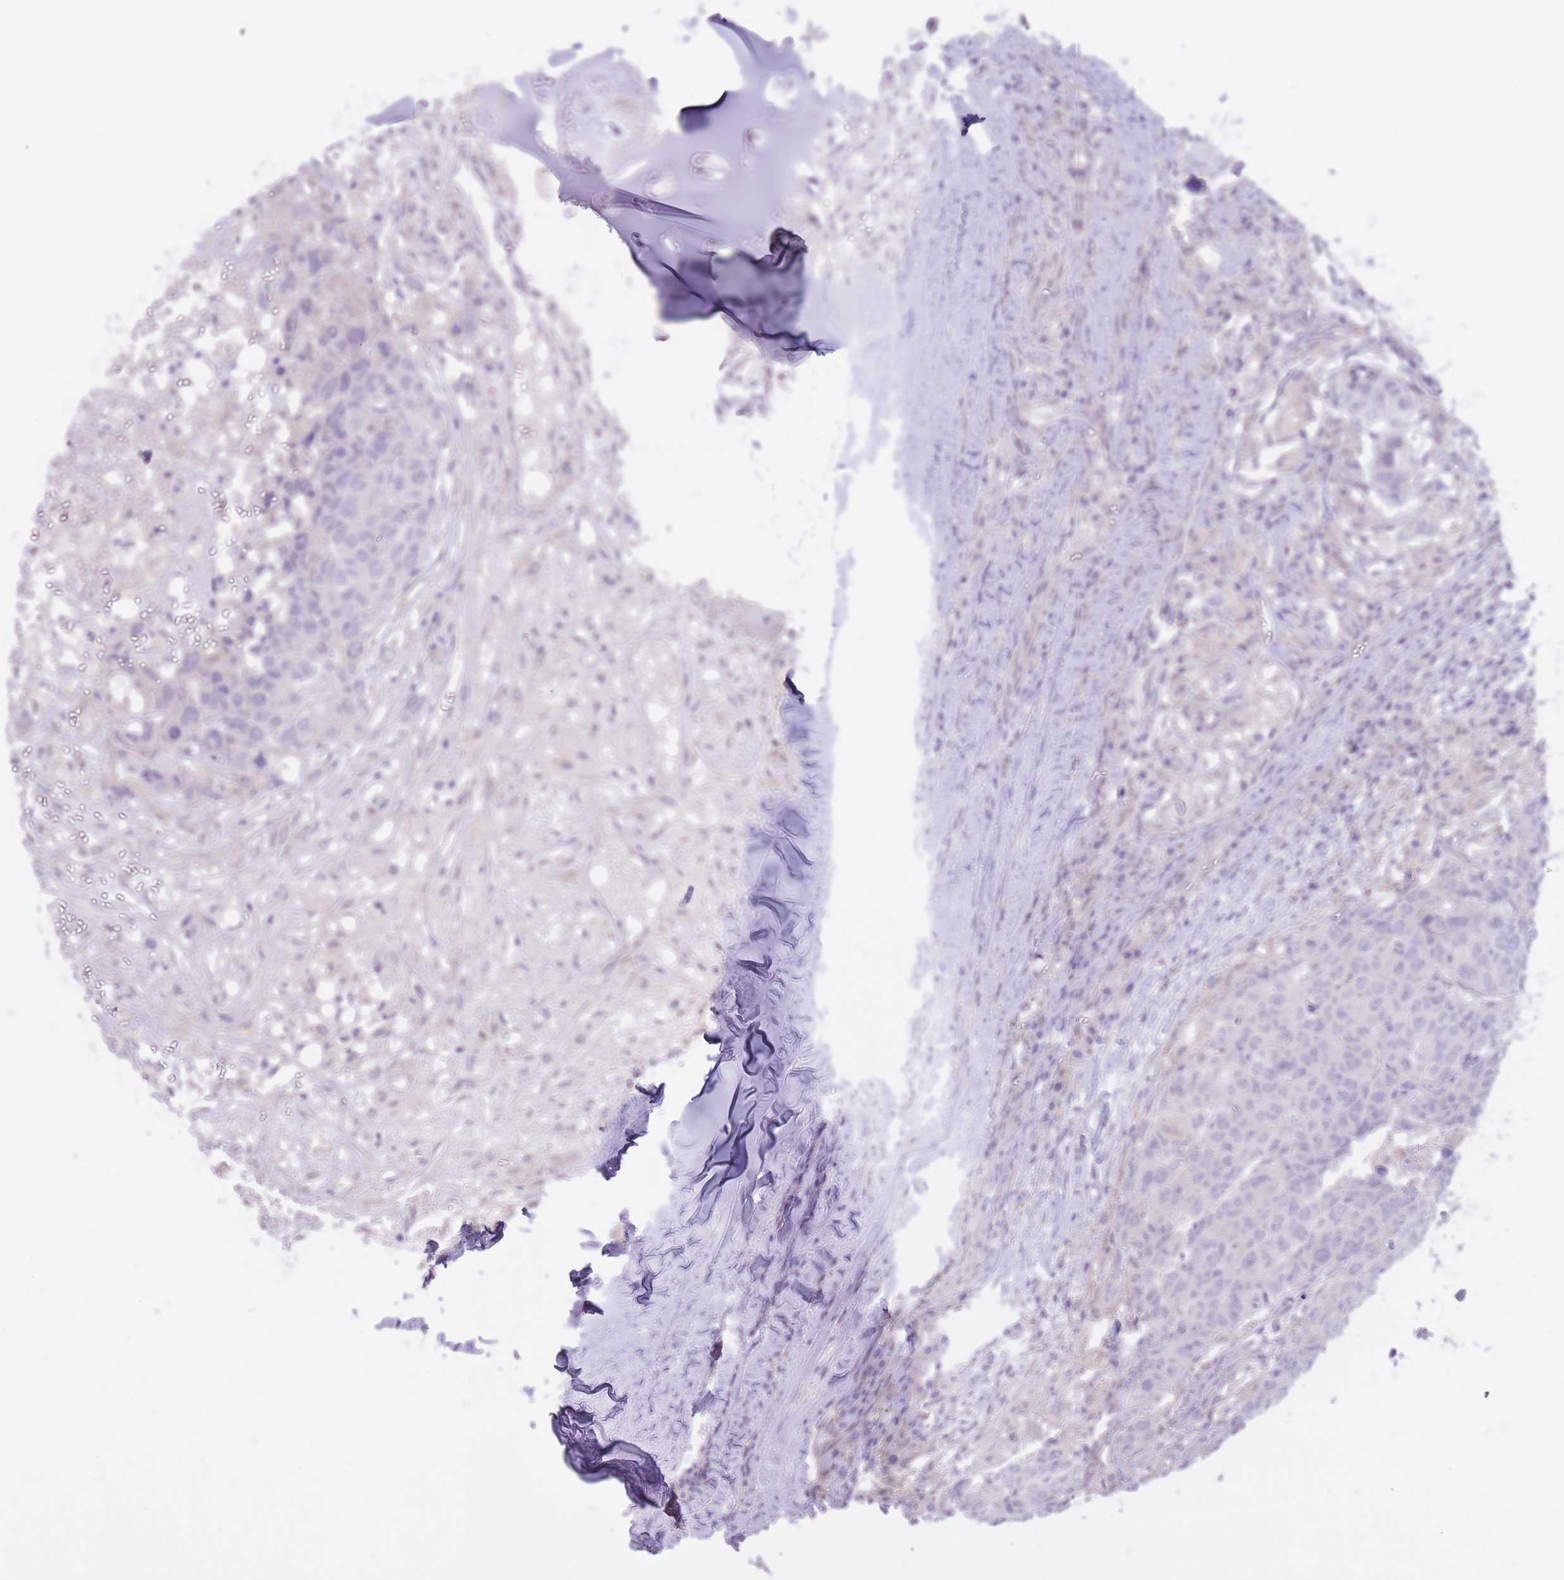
{"staining": {"intensity": "negative", "quantity": "none", "location": "none"}, "tissue": "head and neck cancer", "cell_type": "Tumor cells", "image_type": "cancer", "snomed": [{"axis": "morphology", "description": "Normal tissue, NOS"}, {"axis": "morphology", "description": "Squamous cell carcinoma, NOS"}, {"axis": "topography", "description": "Skeletal muscle"}, {"axis": "topography", "description": "Vascular tissue"}, {"axis": "topography", "description": "Peripheral nerve tissue"}, {"axis": "topography", "description": "Head-Neck"}], "caption": "Immunohistochemical staining of head and neck squamous cell carcinoma displays no significant positivity in tumor cells. (DAB (3,3'-diaminobenzidine) IHC visualized using brightfield microscopy, high magnification).", "gene": "ARPIN", "patient": {"sex": "male", "age": 66}}